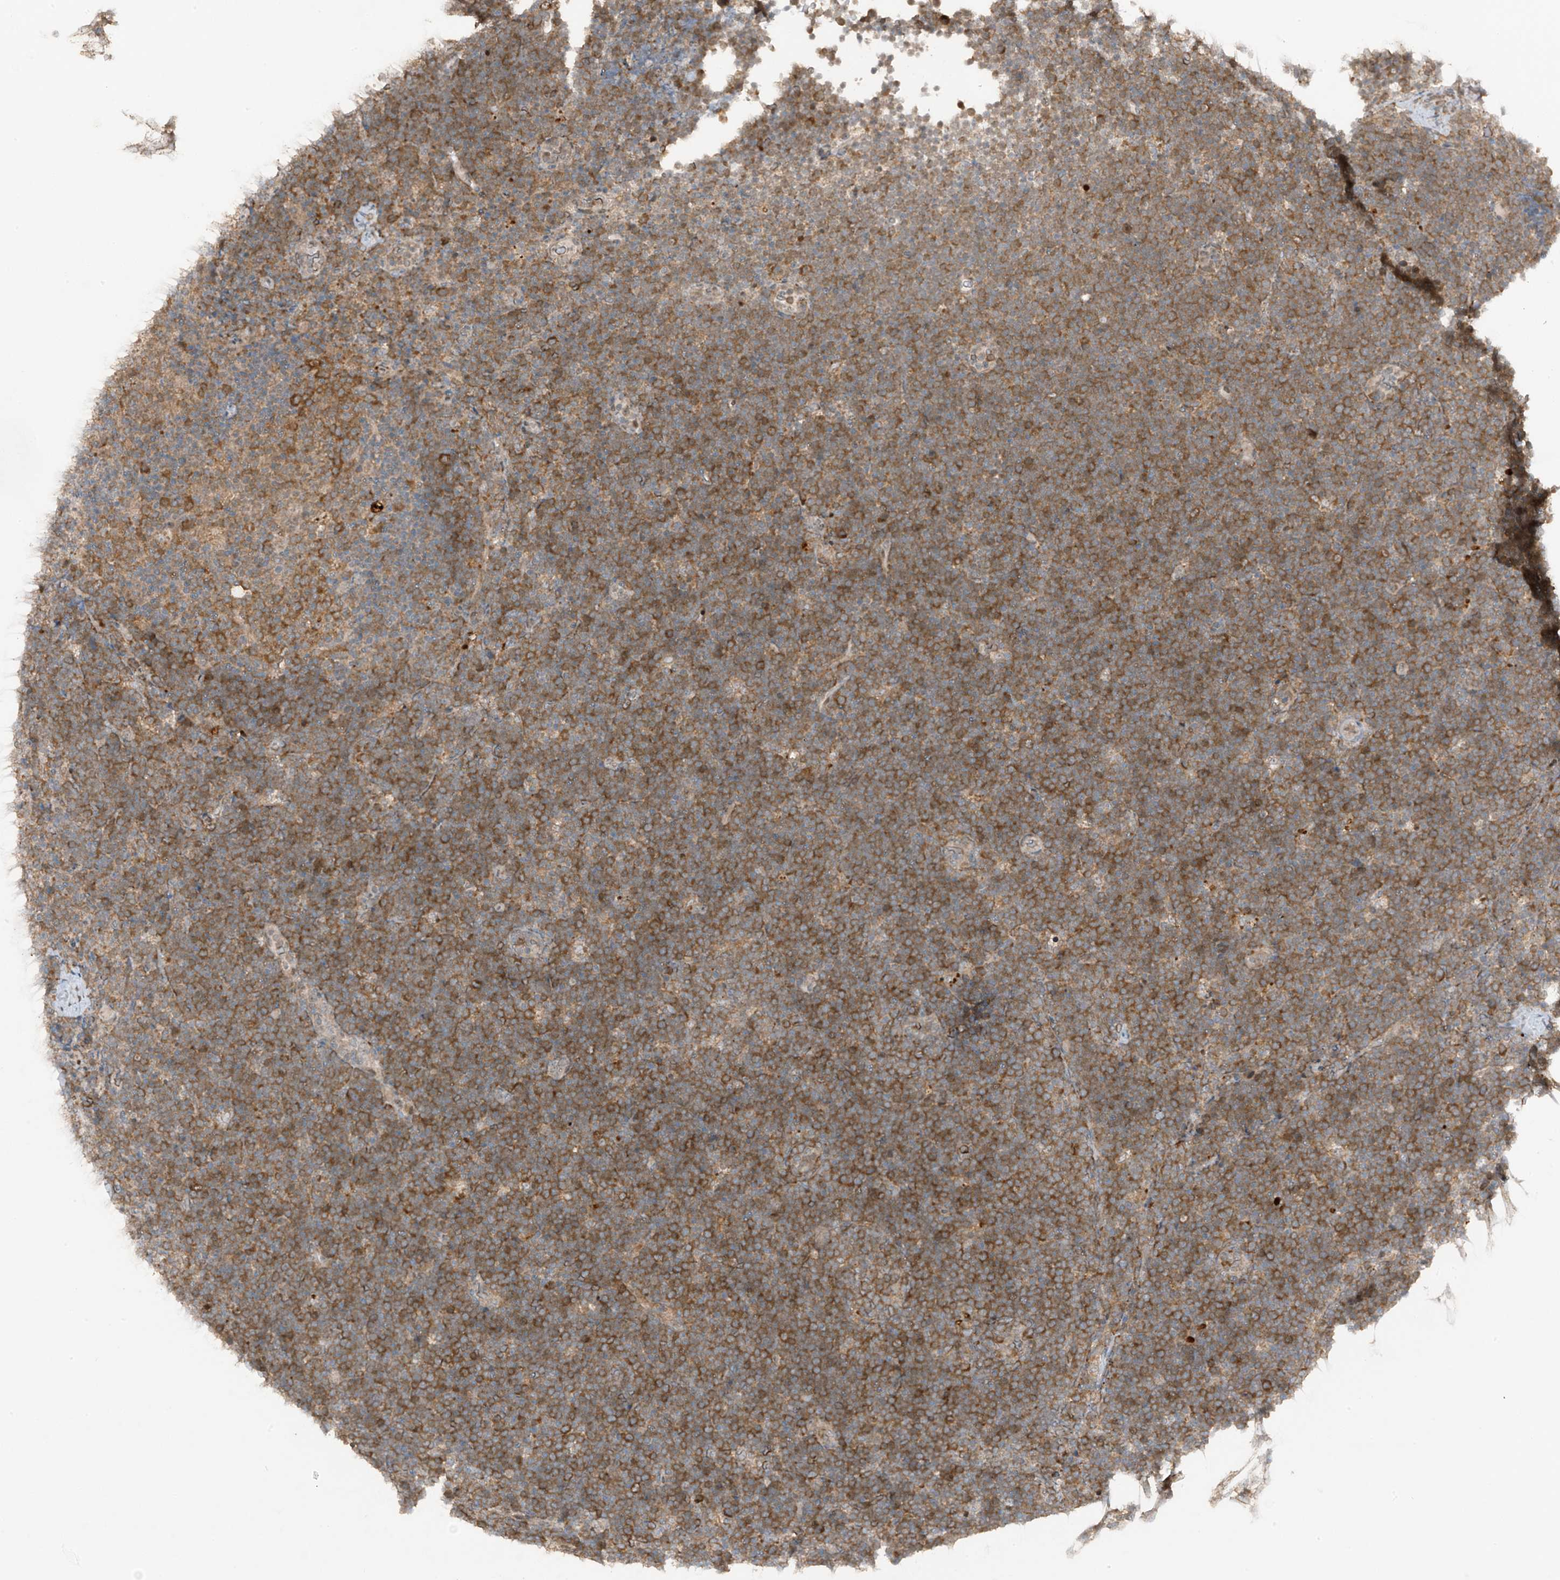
{"staining": {"intensity": "moderate", "quantity": ">75%", "location": "cytoplasmic/membranous"}, "tissue": "lymphoma", "cell_type": "Tumor cells", "image_type": "cancer", "snomed": [{"axis": "morphology", "description": "Malignant lymphoma, non-Hodgkin's type, High grade"}, {"axis": "topography", "description": "Lymph node"}], "caption": "Human malignant lymphoma, non-Hodgkin's type (high-grade) stained for a protein (brown) reveals moderate cytoplasmic/membranous positive expression in approximately >75% of tumor cells.", "gene": "TXNDC9", "patient": {"sex": "male", "age": 13}}